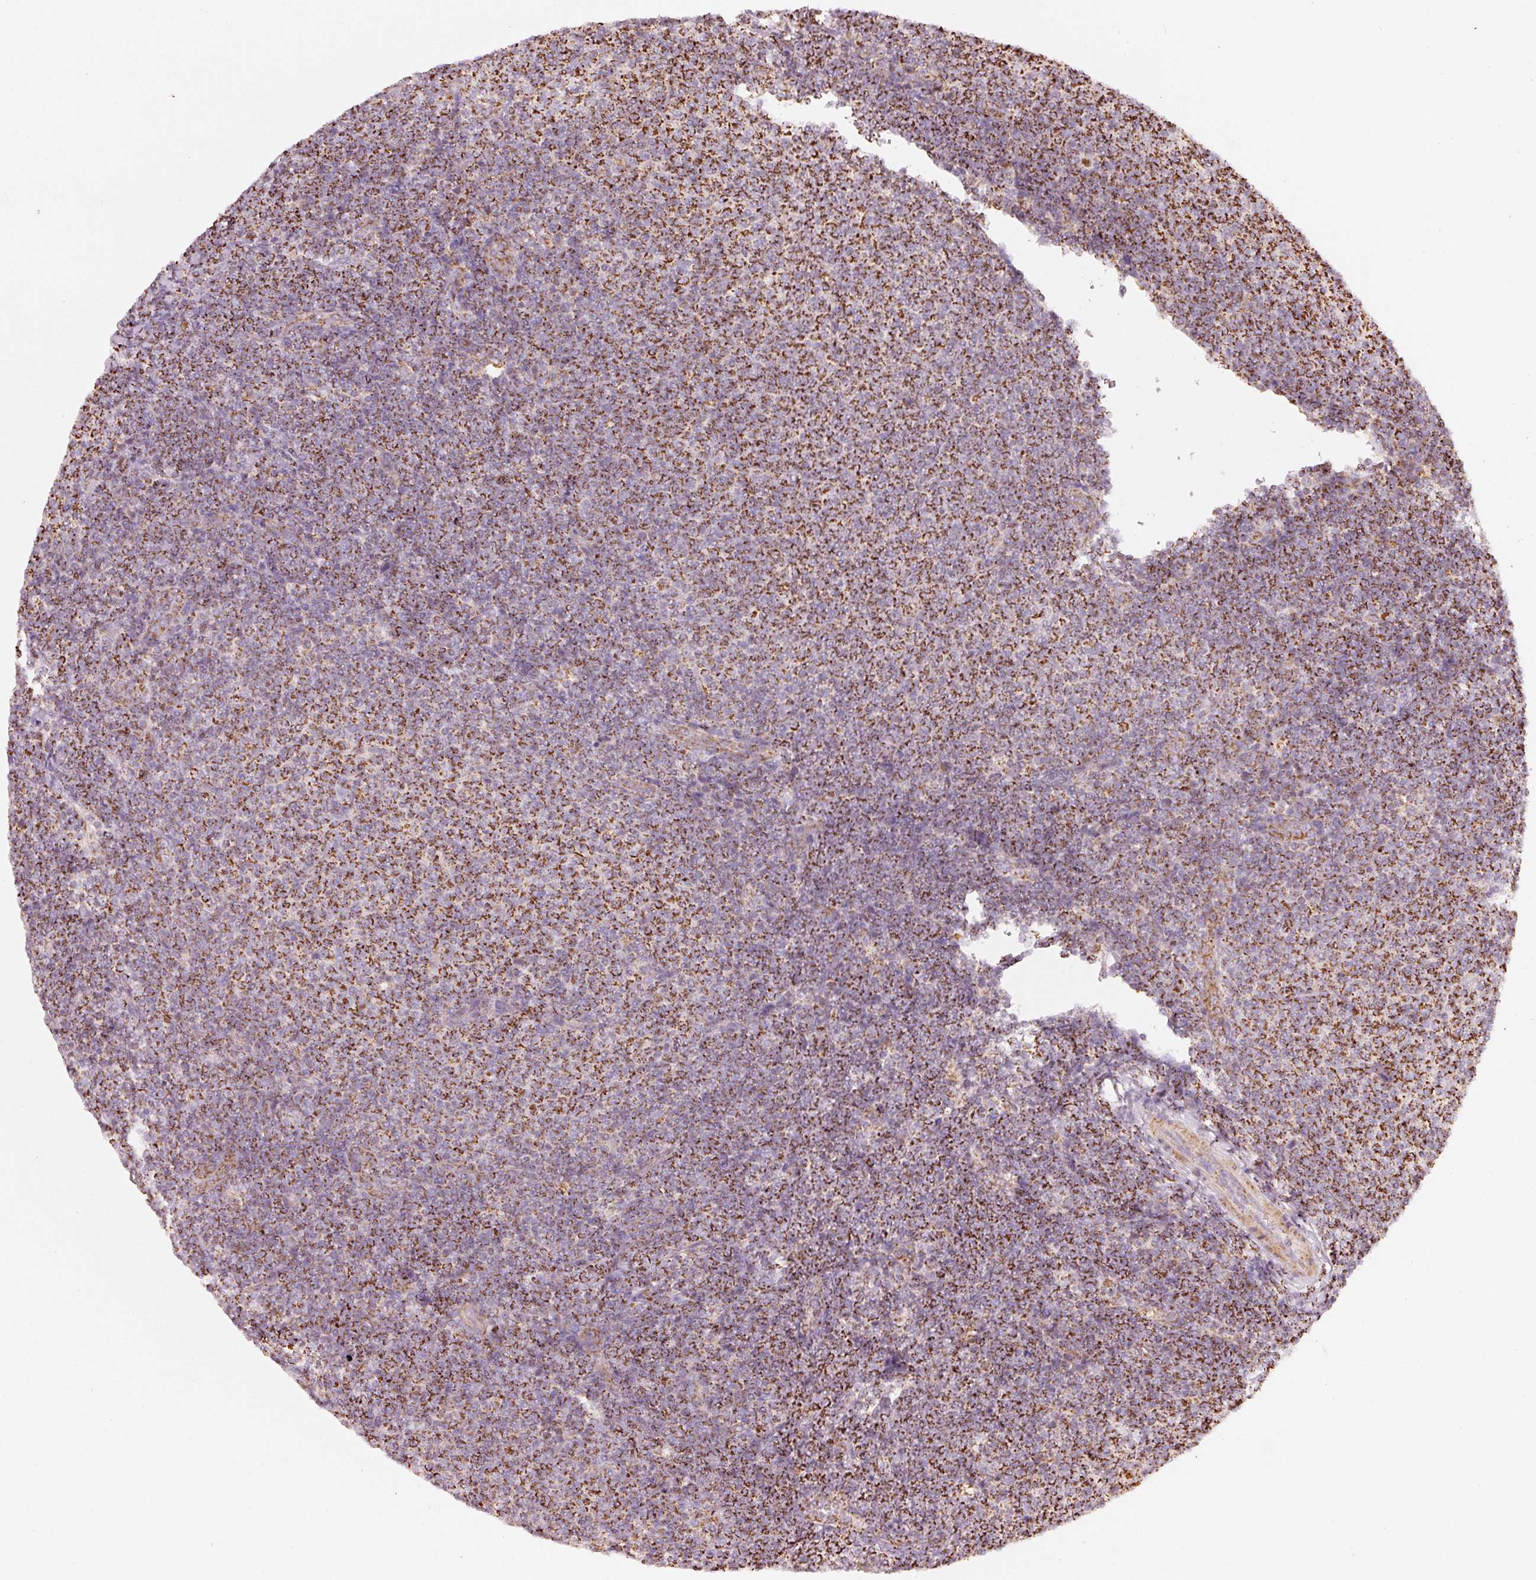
{"staining": {"intensity": "moderate", "quantity": ">75%", "location": "cytoplasmic/membranous"}, "tissue": "lymphoma", "cell_type": "Tumor cells", "image_type": "cancer", "snomed": [{"axis": "morphology", "description": "Malignant lymphoma, non-Hodgkin's type, Low grade"}, {"axis": "topography", "description": "Lymph node"}], "caption": "Human malignant lymphoma, non-Hodgkin's type (low-grade) stained for a protein (brown) displays moderate cytoplasmic/membranous positive positivity in approximately >75% of tumor cells.", "gene": "C17orf98", "patient": {"sex": "male", "age": 66}}